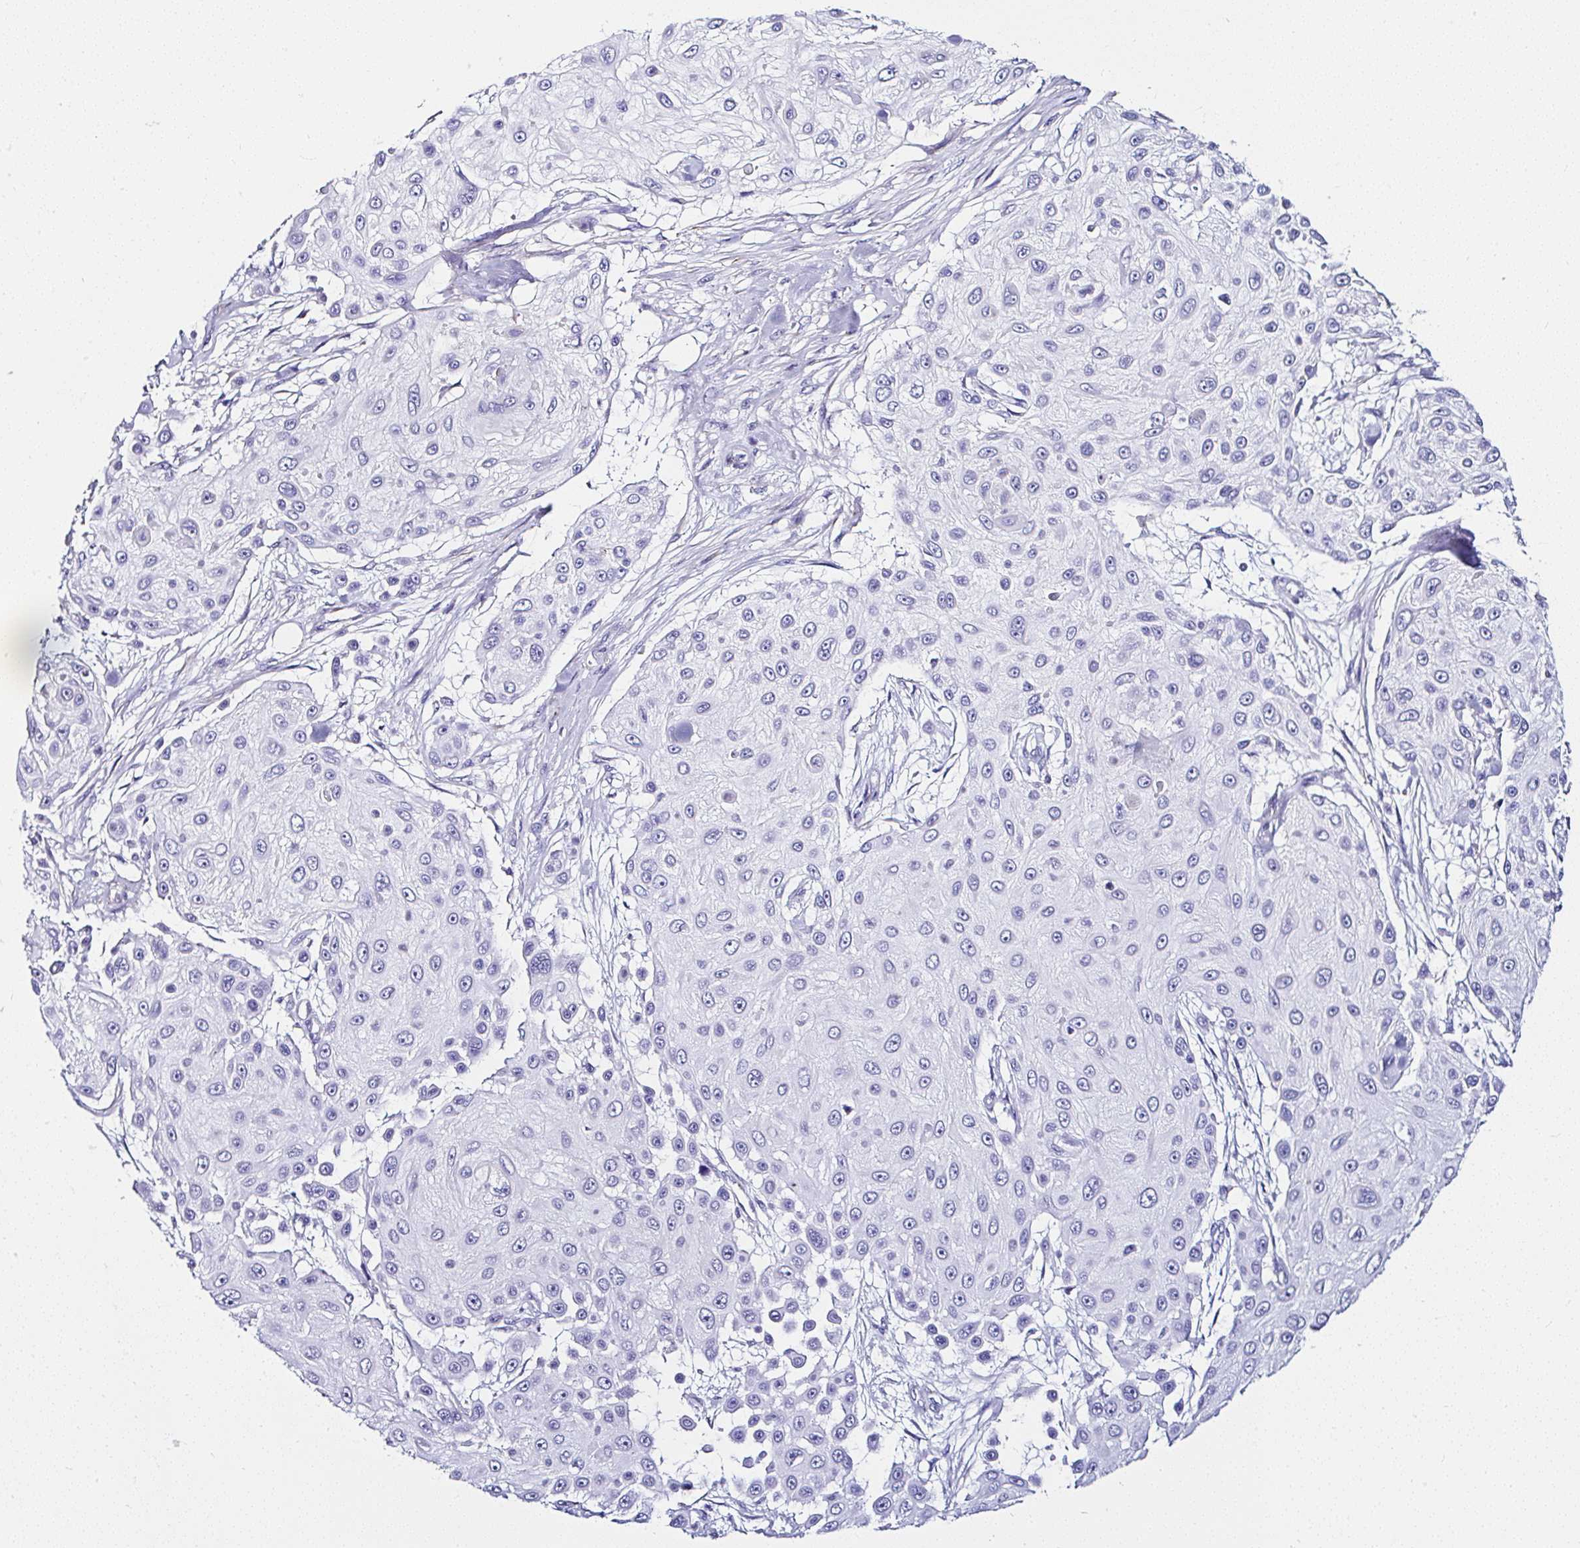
{"staining": {"intensity": "negative", "quantity": "none", "location": "none"}, "tissue": "skin cancer", "cell_type": "Tumor cells", "image_type": "cancer", "snomed": [{"axis": "morphology", "description": "Squamous cell carcinoma, NOS"}, {"axis": "topography", "description": "Skin"}], "caption": "DAB immunohistochemical staining of human squamous cell carcinoma (skin) reveals no significant expression in tumor cells.", "gene": "DEPDC5", "patient": {"sex": "male", "age": 67}}